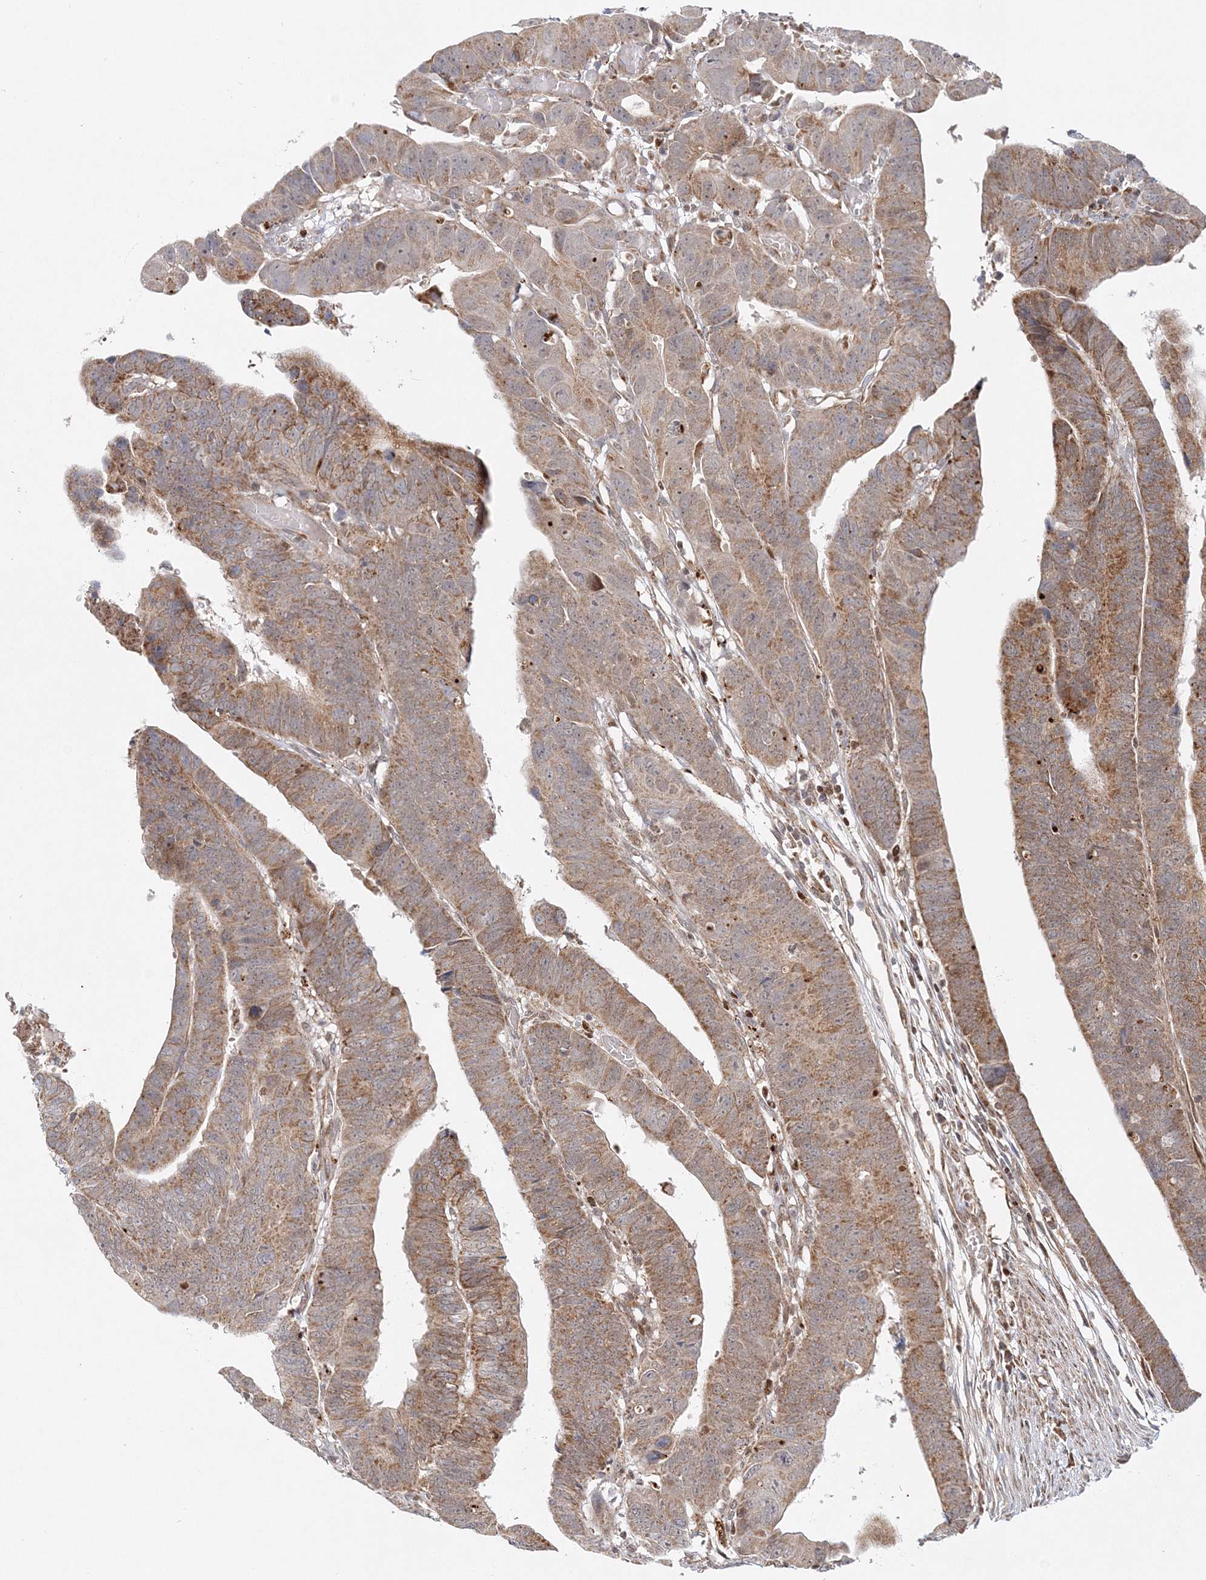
{"staining": {"intensity": "moderate", "quantity": ">75%", "location": "cytoplasmic/membranous"}, "tissue": "colorectal cancer", "cell_type": "Tumor cells", "image_type": "cancer", "snomed": [{"axis": "morphology", "description": "Adenocarcinoma, NOS"}, {"axis": "topography", "description": "Rectum"}], "caption": "Adenocarcinoma (colorectal) stained with DAB (3,3'-diaminobenzidine) immunohistochemistry demonstrates medium levels of moderate cytoplasmic/membranous positivity in about >75% of tumor cells.", "gene": "RAB11FIP2", "patient": {"sex": "female", "age": 65}}